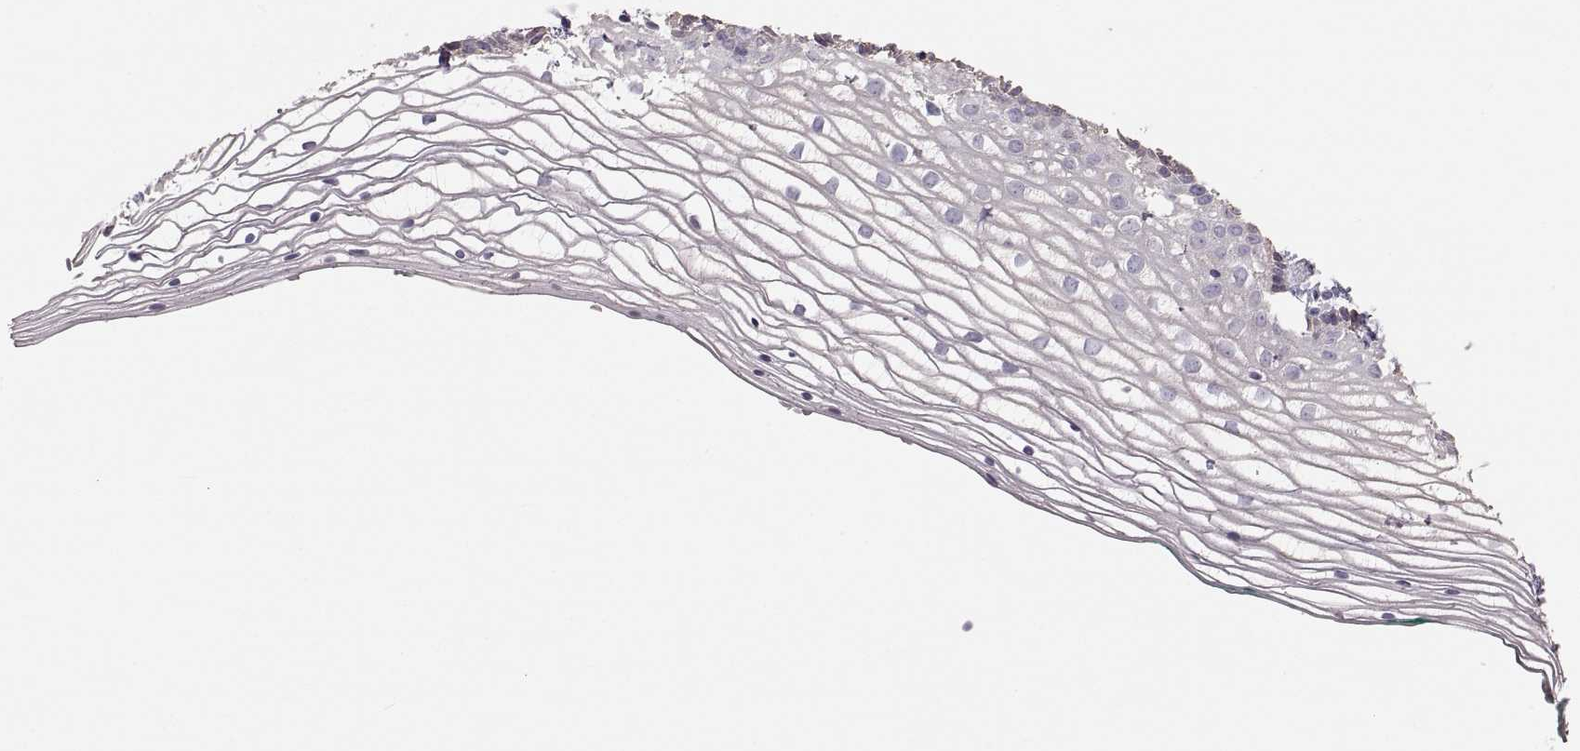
{"staining": {"intensity": "negative", "quantity": "none", "location": "none"}, "tissue": "vagina", "cell_type": "Squamous epithelial cells", "image_type": "normal", "snomed": [{"axis": "morphology", "description": "Normal tissue, NOS"}, {"axis": "topography", "description": "Vagina"}], "caption": "Immunohistochemical staining of benign human vagina exhibits no significant staining in squamous epithelial cells. The staining was performed using DAB (3,3'-diaminobenzidine) to visualize the protein expression in brown, while the nuclei were stained in blue with hematoxylin (Magnification: 20x).", "gene": "RUNDC3A", "patient": {"sex": "female", "age": 36}}